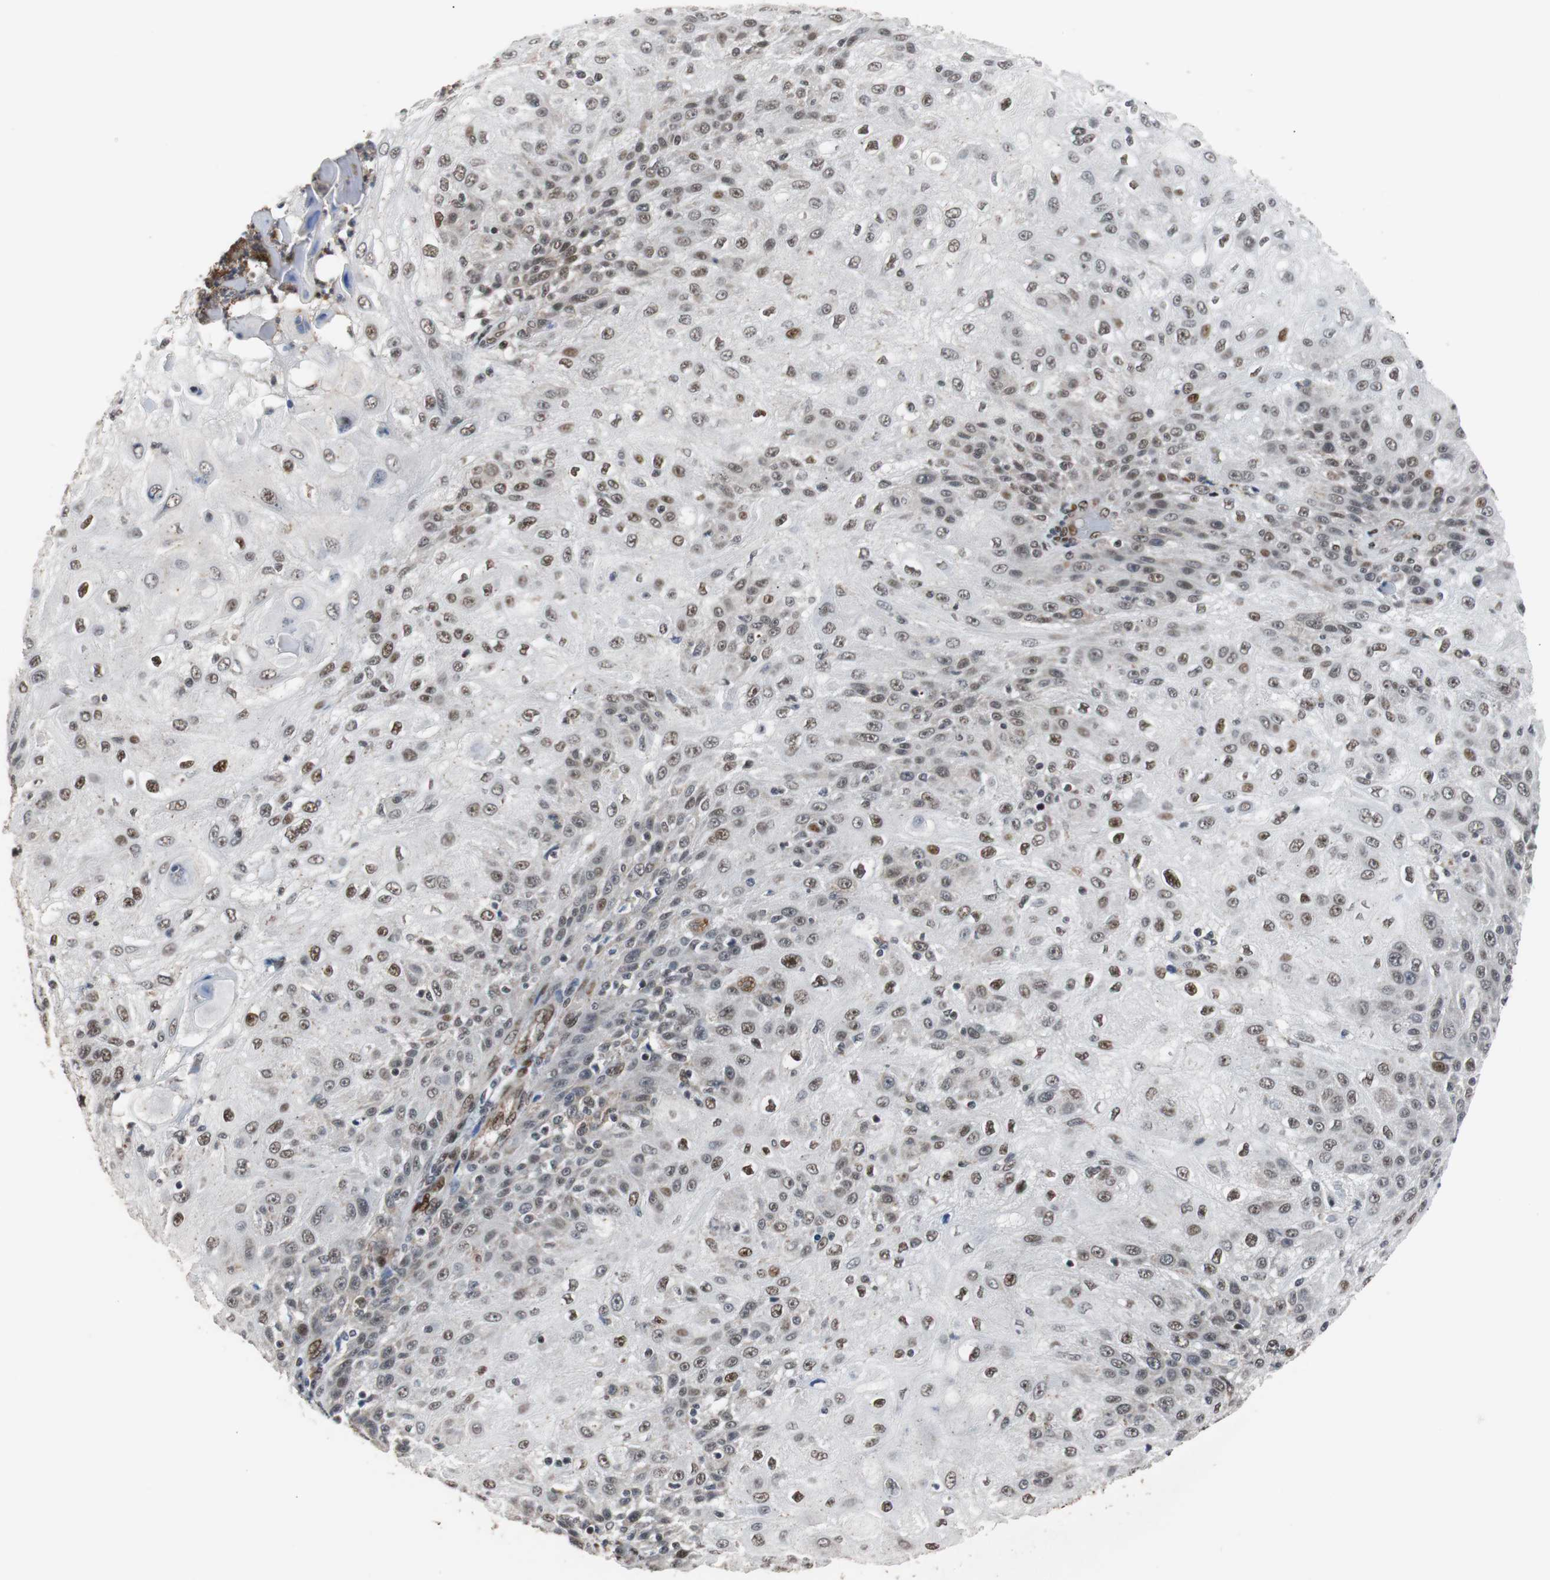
{"staining": {"intensity": "moderate", "quantity": "25%-75%", "location": "nuclear"}, "tissue": "skin cancer", "cell_type": "Tumor cells", "image_type": "cancer", "snomed": [{"axis": "morphology", "description": "Normal tissue, NOS"}, {"axis": "morphology", "description": "Squamous cell carcinoma, NOS"}, {"axis": "topography", "description": "Skin"}], "caption": "Immunohistochemistry photomicrograph of skin cancer stained for a protein (brown), which shows medium levels of moderate nuclear staining in approximately 25%-75% of tumor cells.", "gene": "NBL1", "patient": {"sex": "female", "age": 83}}